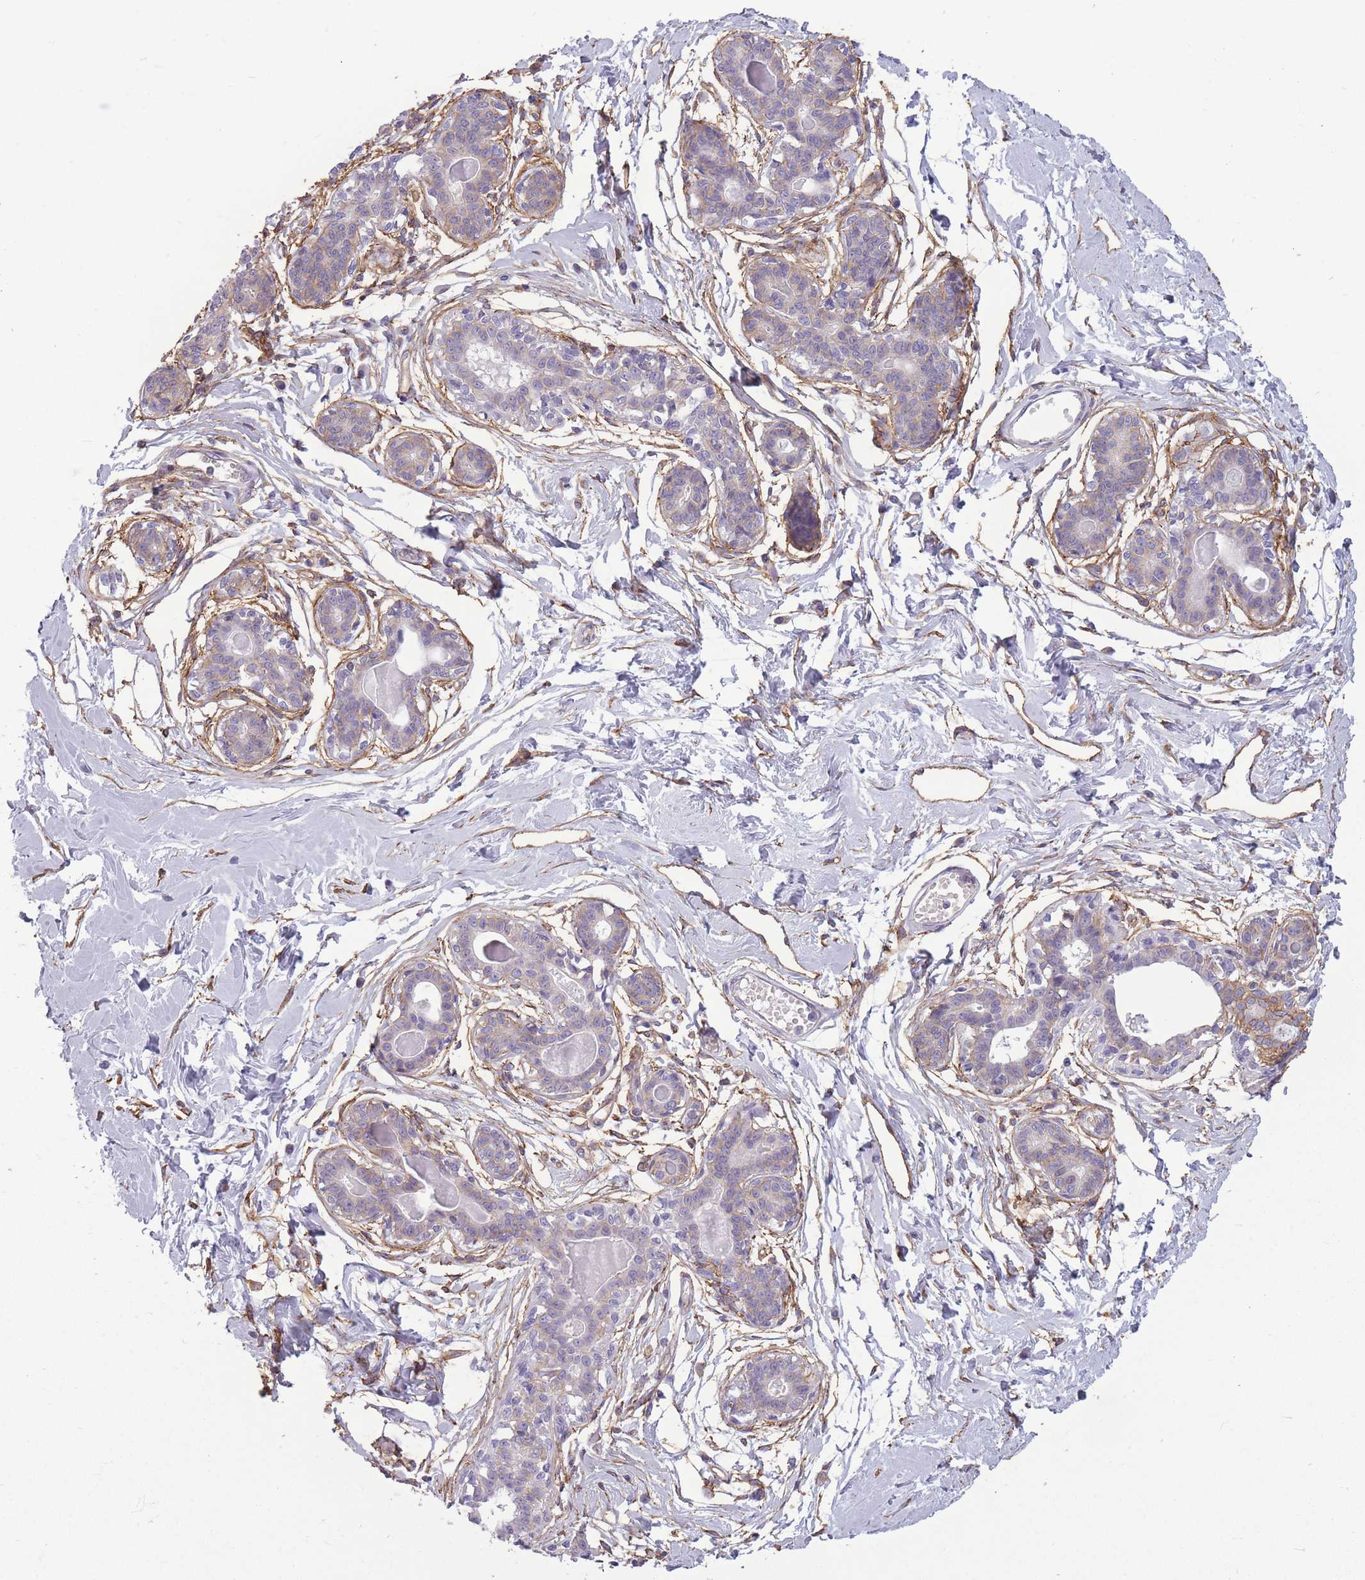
{"staining": {"intensity": "negative", "quantity": "none", "location": "none"}, "tissue": "breast", "cell_type": "Adipocytes", "image_type": "normal", "snomed": [{"axis": "morphology", "description": "Normal tissue, NOS"}, {"axis": "topography", "description": "Breast"}], "caption": "Histopathology image shows no protein expression in adipocytes of unremarkable breast. The staining was performed using DAB (3,3'-diaminobenzidine) to visualize the protein expression in brown, while the nuclei were stained in blue with hematoxylin (Magnification: 20x).", "gene": "ADD1", "patient": {"sex": "female", "age": 45}}